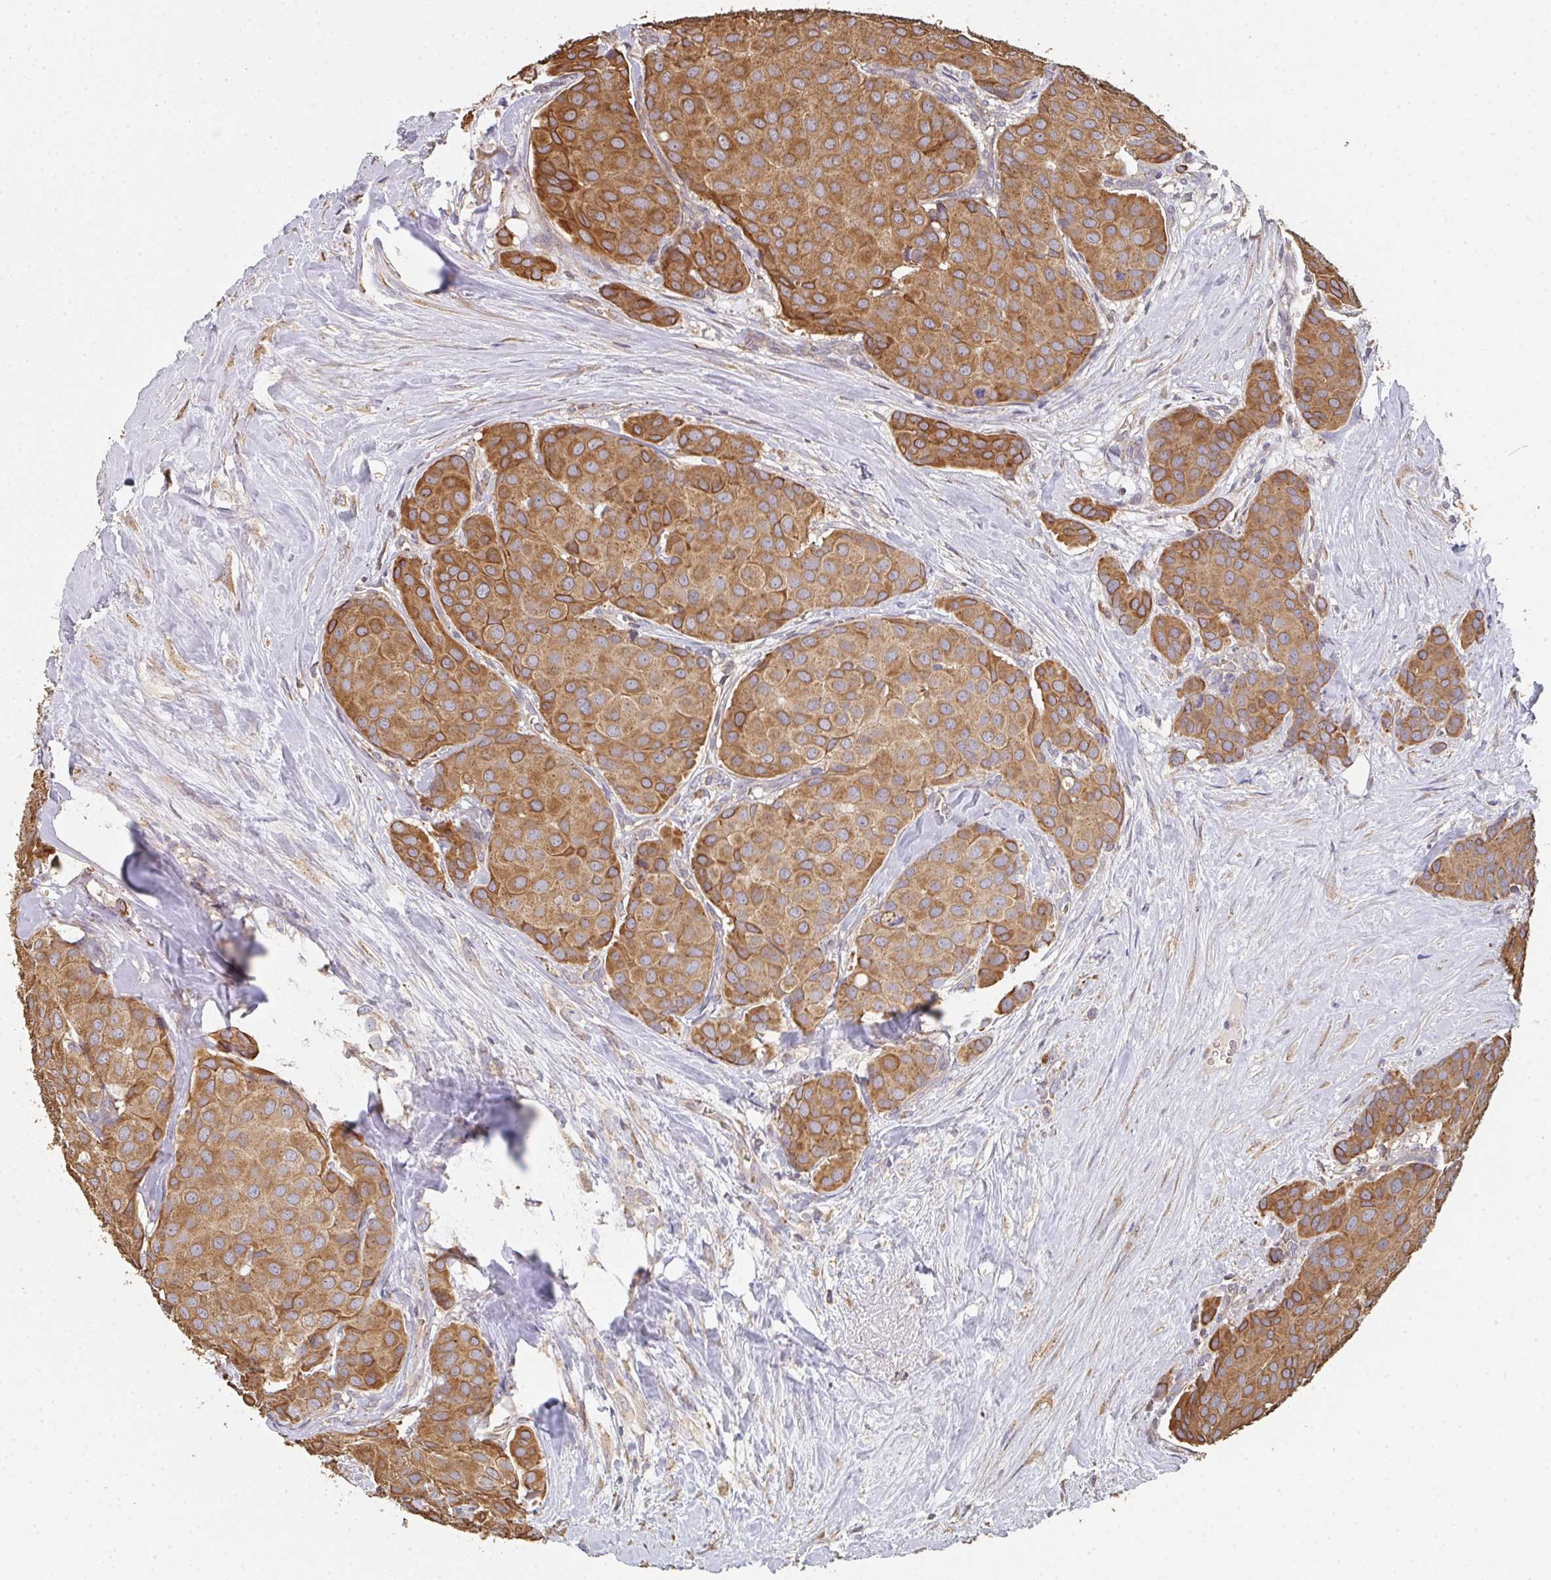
{"staining": {"intensity": "moderate", "quantity": ">75%", "location": "cytoplasmic/membranous"}, "tissue": "breast cancer", "cell_type": "Tumor cells", "image_type": "cancer", "snomed": [{"axis": "morphology", "description": "Duct carcinoma"}, {"axis": "topography", "description": "Breast"}], "caption": "Human breast intraductal carcinoma stained for a protein (brown) demonstrates moderate cytoplasmic/membranous positive expression in about >75% of tumor cells.", "gene": "POLG", "patient": {"sex": "female", "age": 70}}